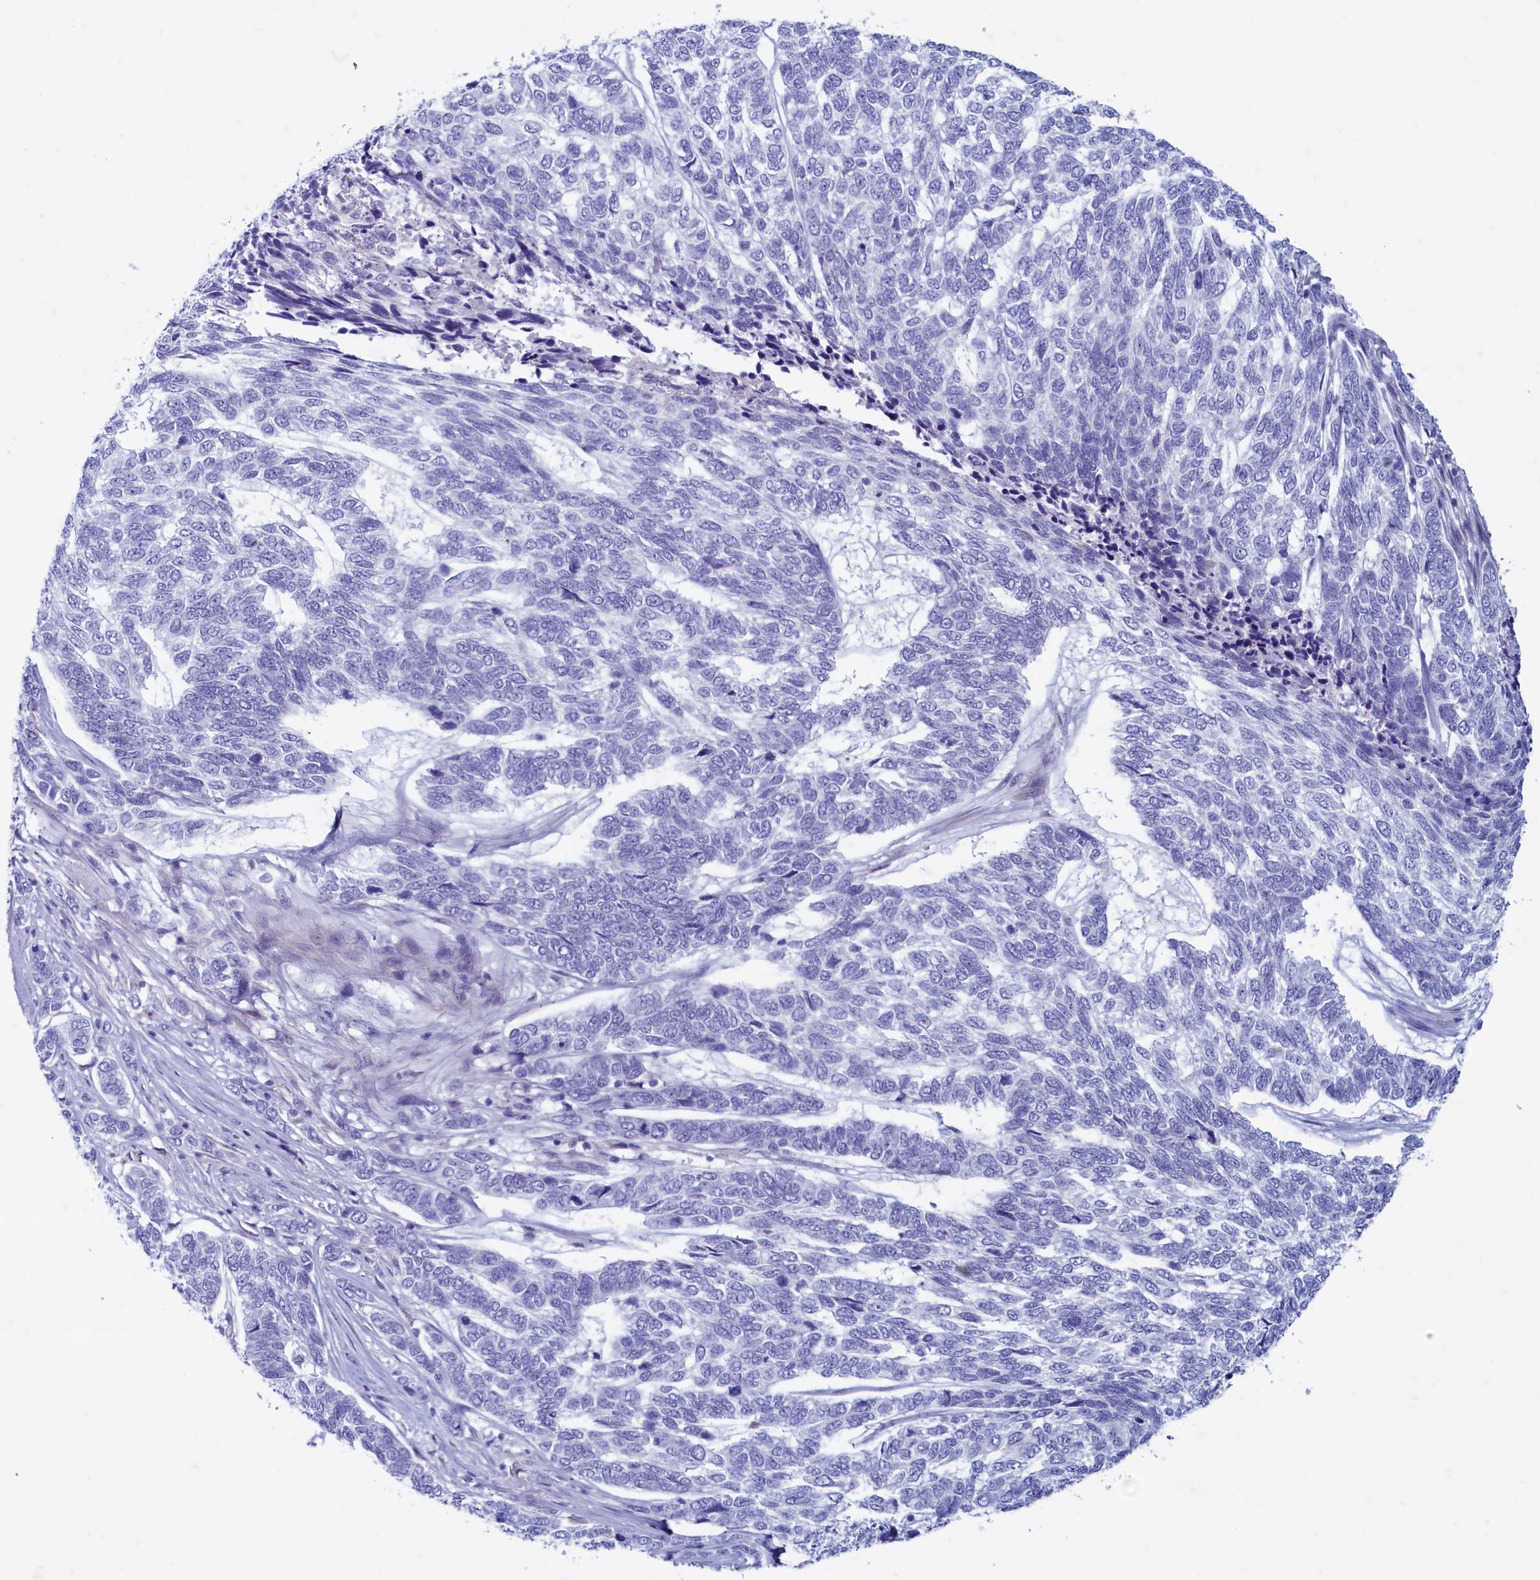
{"staining": {"intensity": "negative", "quantity": "none", "location": "none"}, "tissue": "skin cancer", "cell_type": "Tumor cells", "image_type": "cancer", "snomed": [{"axis": "morphology", "description": "Basal cell carcinoma"}, {"axis": "topography", "description": "Skin"}], "caption": "Immunohistochemistry (IHC) of basal cell carcinoma (skin) exhibits no expression in tumor cells. (Stains: DAB immunohistochemistry (IHC) with hematoxylin counter stain, Microscopy: brightfield microscopy at high magnification).", "gene": "MAP1LC3A", "patient": {"sex": "female", "age": 65}}